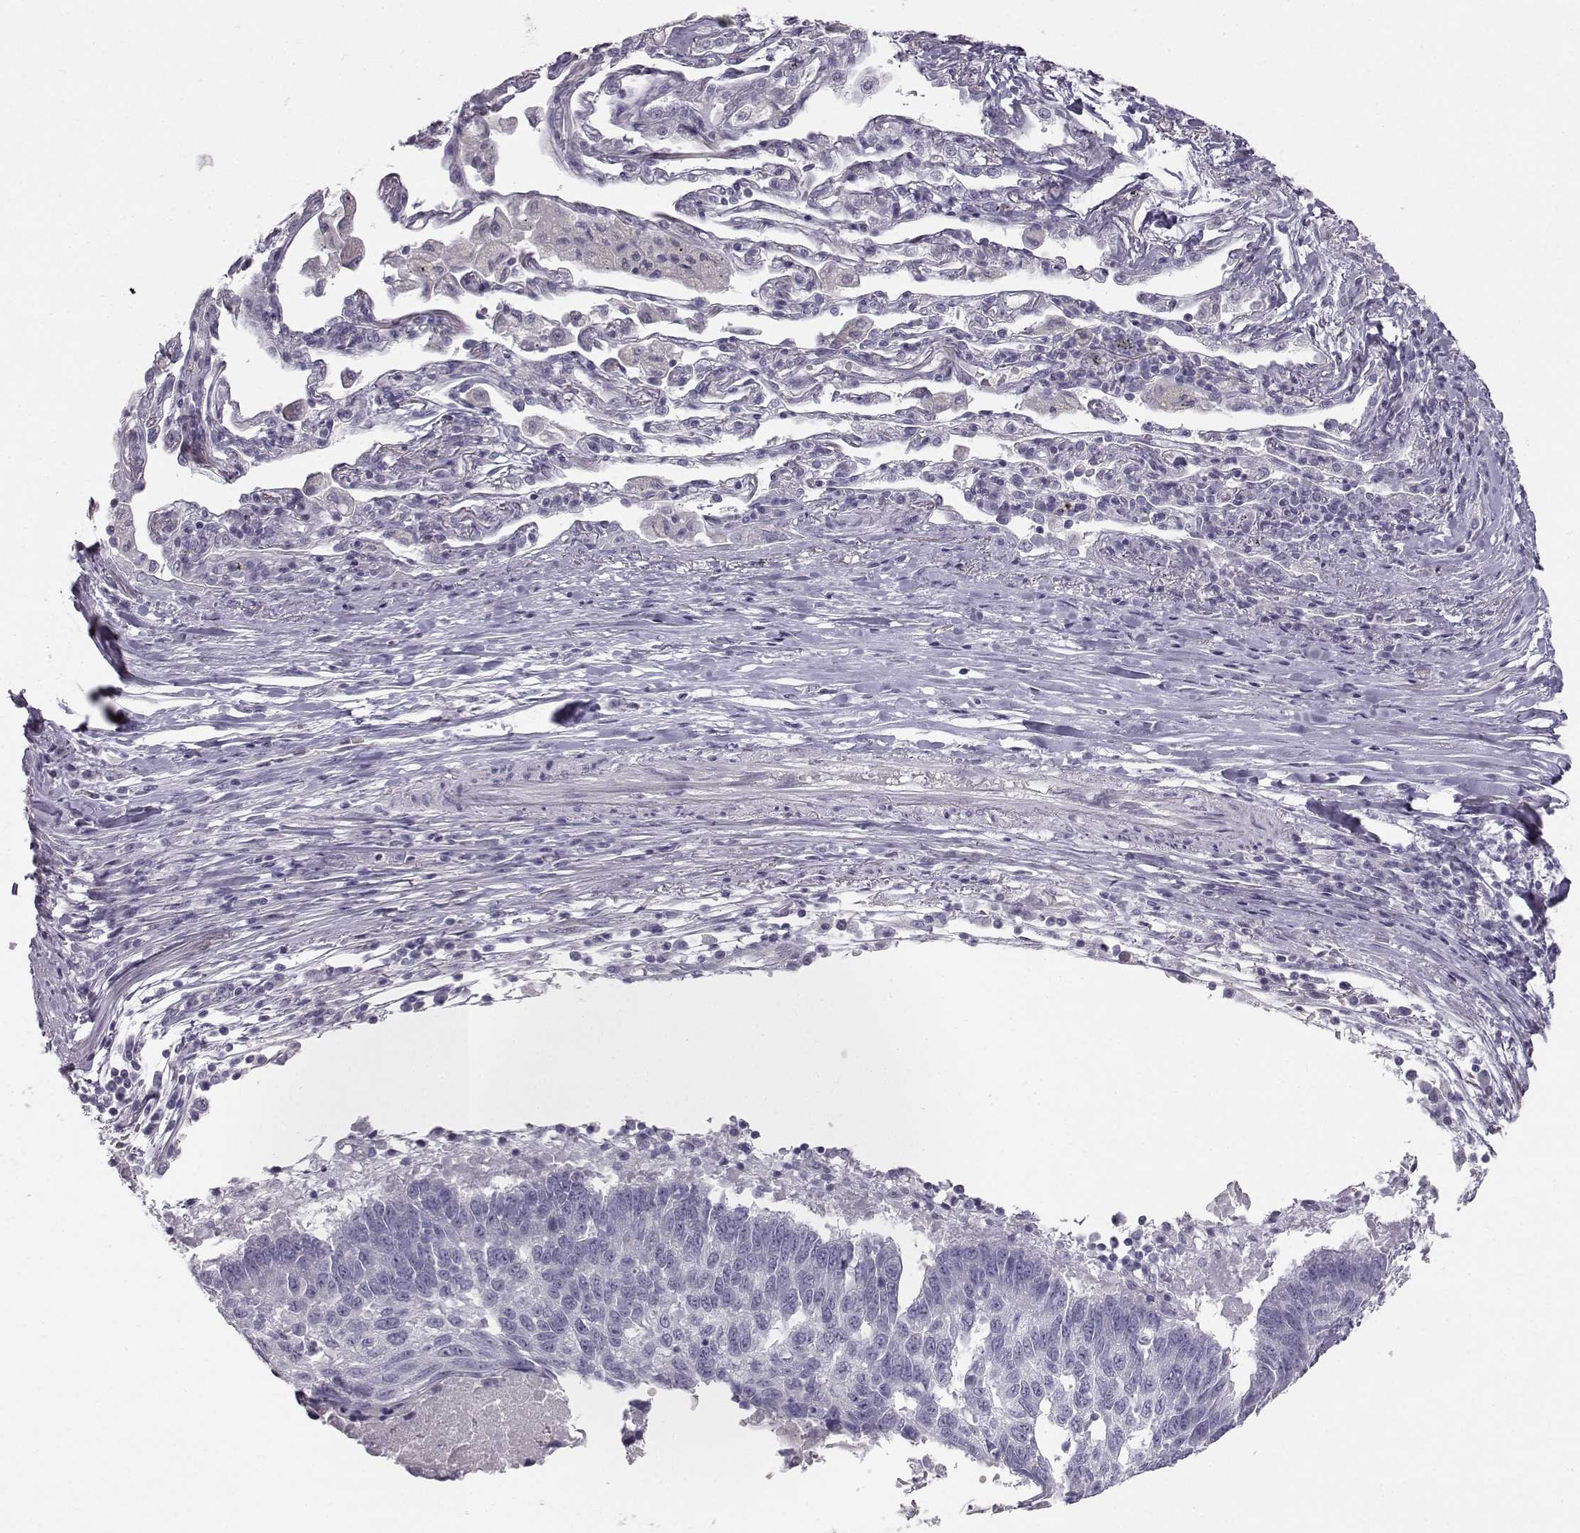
{"staining": {"intensity": "negative", "quantity": "none", "location": "none"}, "tissue": "lung cancer", "cell_type": "Tumor cells", "image_type": "cancer", "snomed": [{"axis": "morphology", "description": "Squamous cell carcinoma, NOS"}, {"axis": "topography", "description": "Lung"}], "caption": "Immunohistochemistry (IHC) histopathology image of lung squamous cell carcinoma stained for a protein (brown), which reveals no positivity in tumor cells.", "gene": "MYCBPAP", "patient": {"sex": "male", "age": 73}}